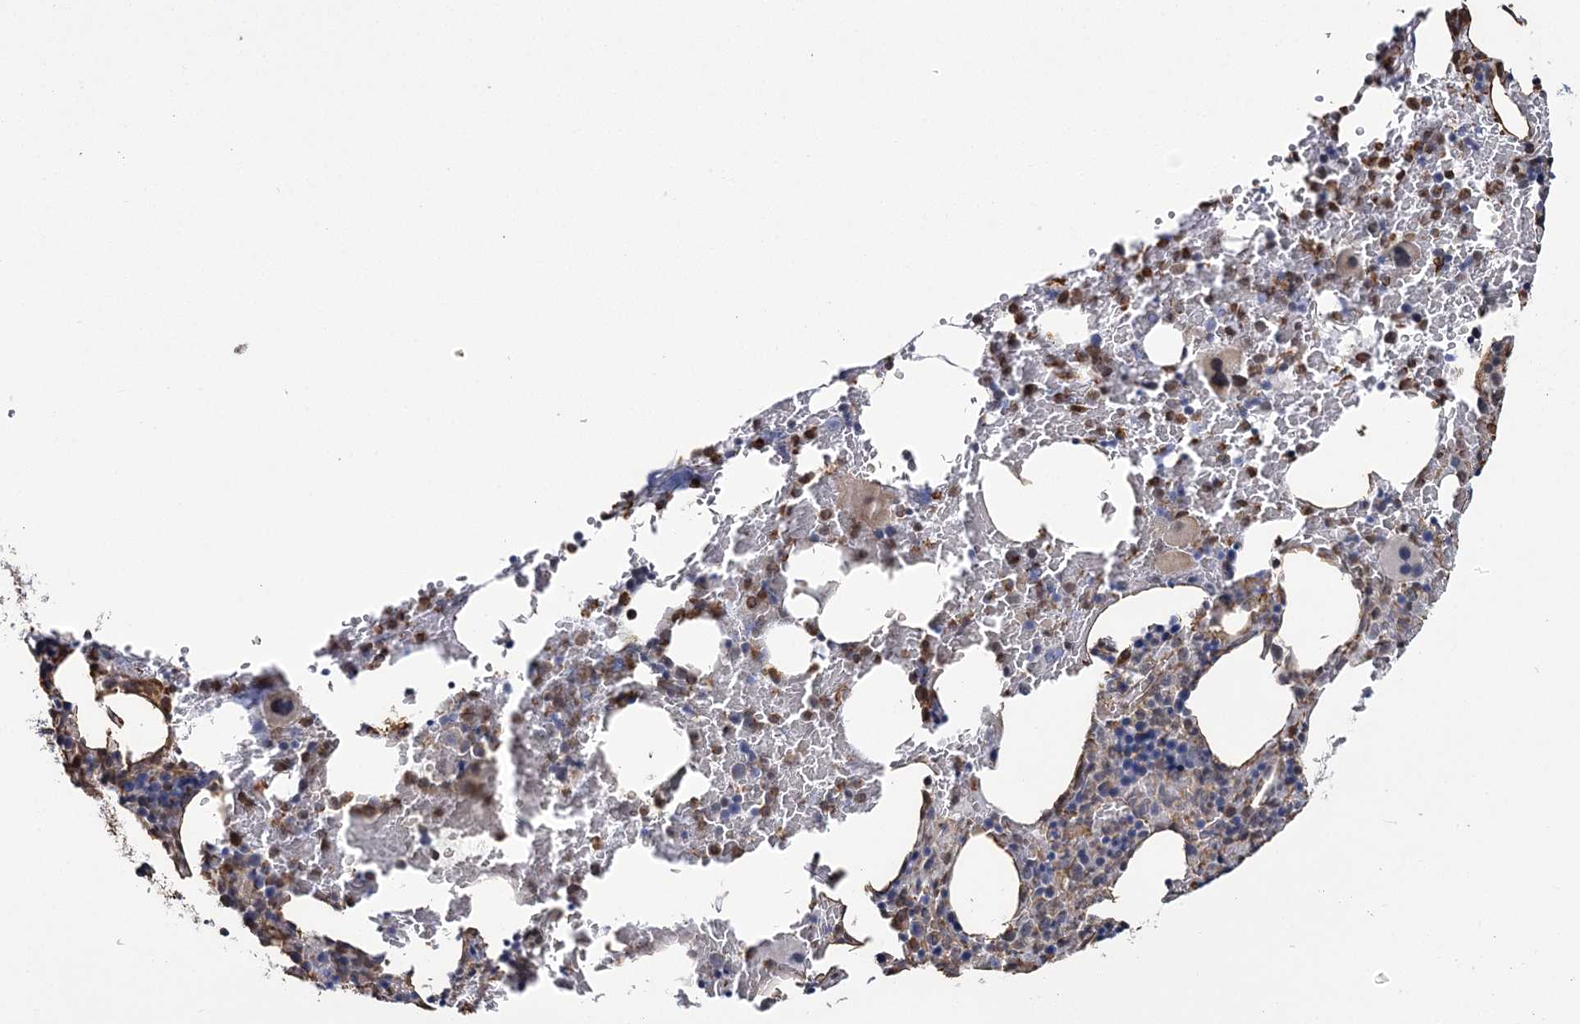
{"staining": {"intensity": "moderate", "quantity": "25%-75%", "location": "cytoplasmic/membranous,nuclear"}, "tissue": "bone marrow", "cell_type": "Hematopoietic cells", "image_type": "normal", "snomed": [{"axis": "morphology", "description": "Normal tissue, NOS"}, {"axis": "topography", "description": "Bone marrow"}], "caption": "Brown immunohistochemical staining in benign human bone marrow shows moderate cytoplasmic/membranous,nuclear positivity in about 25%-75% of hematopoietic cells. (IHC, brightfield microscopy, high magnification).", "gene": "ATP11B", "patient": {"sex": "male", "age": 62}}